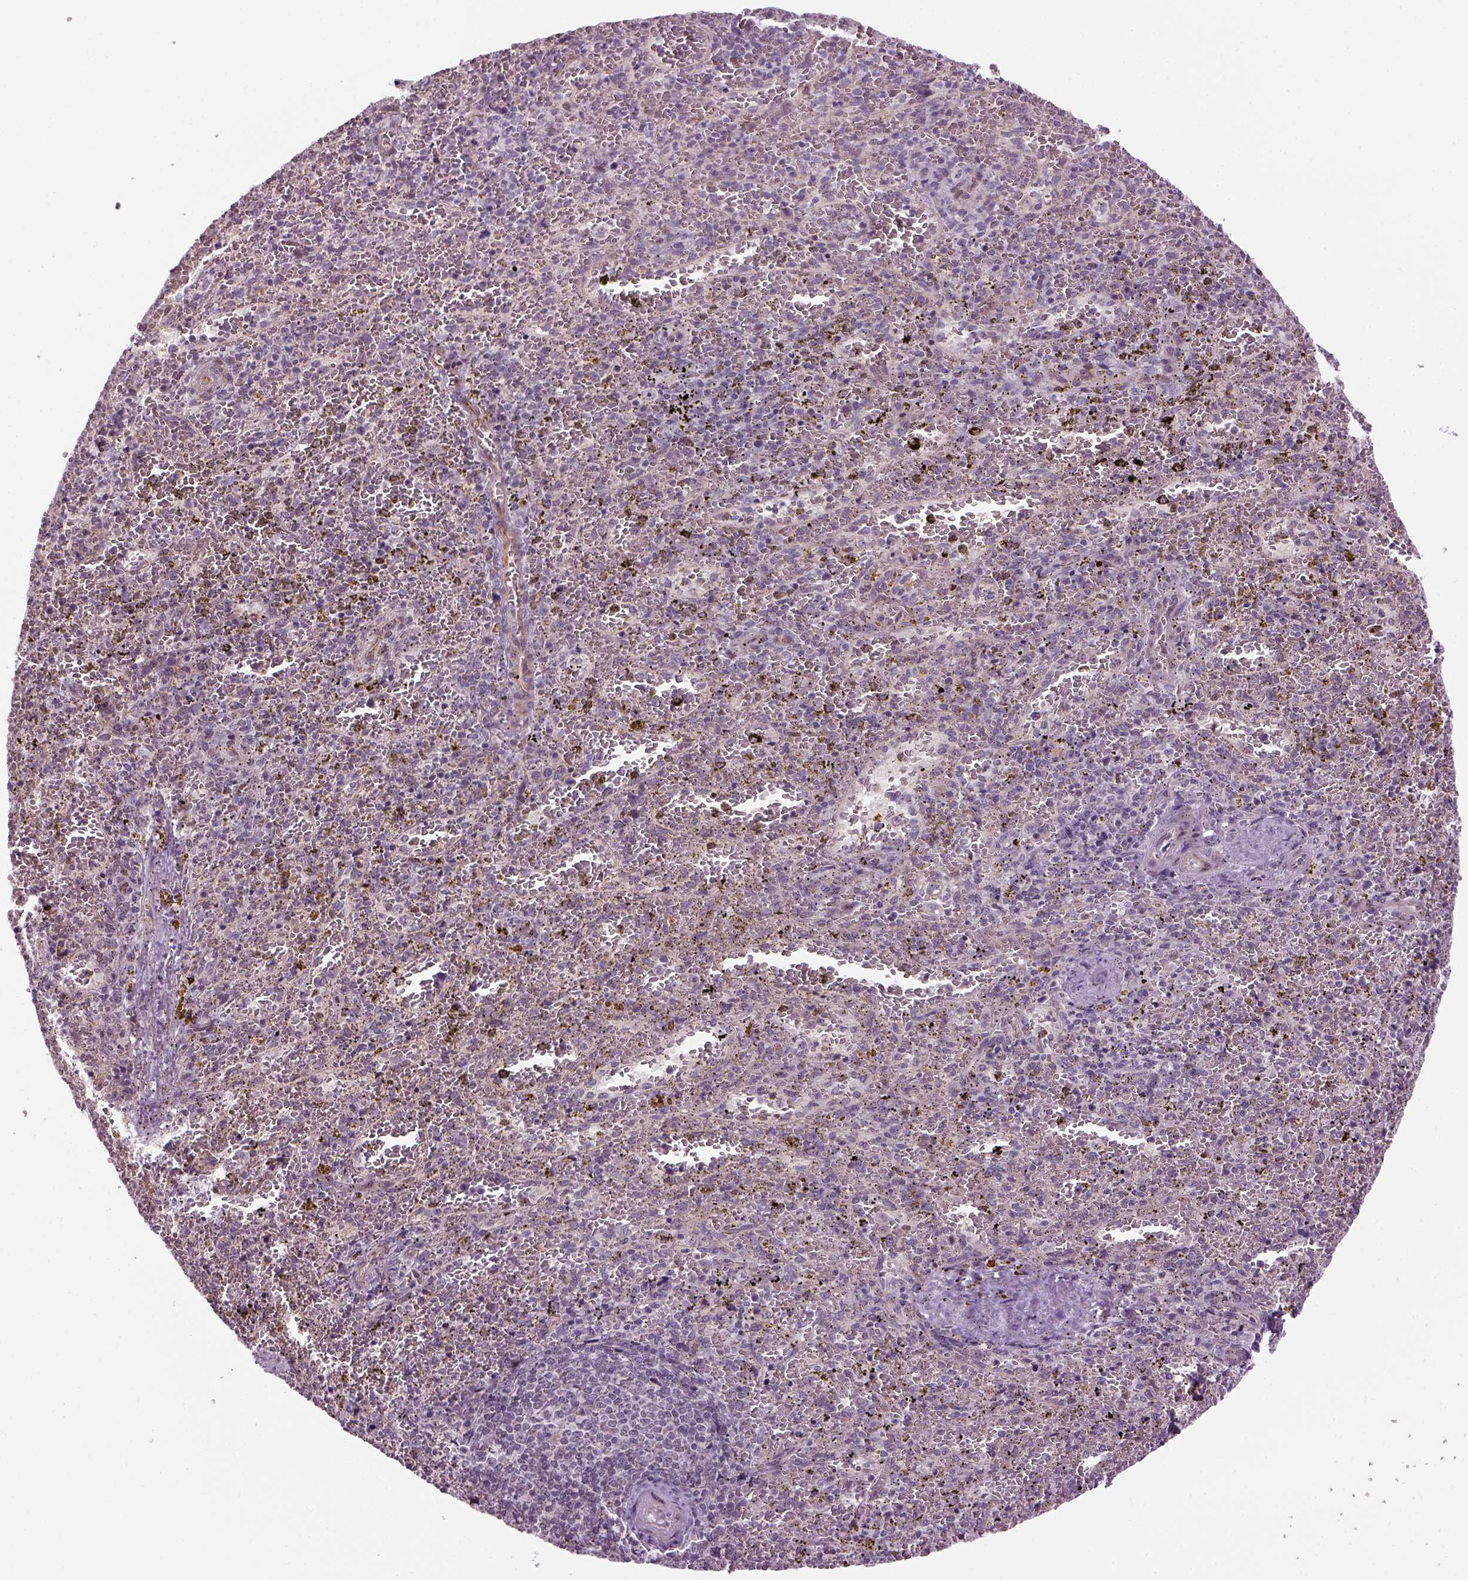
{"staining": {"intensity": "negative", "quantity": "none", "location": "none"}, "tissue": "spleen", "cell_type": "Cells in red pulp", "image_type": "normal", "snomed": [{"axis": "morphology", "description": "Normal tissue, NOS"}, {"axis": "topography", "description": "Spleen"}], "caption": "Cells in red pulp are negative for brown protein staining in benign spleen. (DAB (3,3'-diaminobenzidine) immunohistochemistry (IHC), high magnification).", "gene": "XK", "patient": {"sex": "female", "age": 50}}